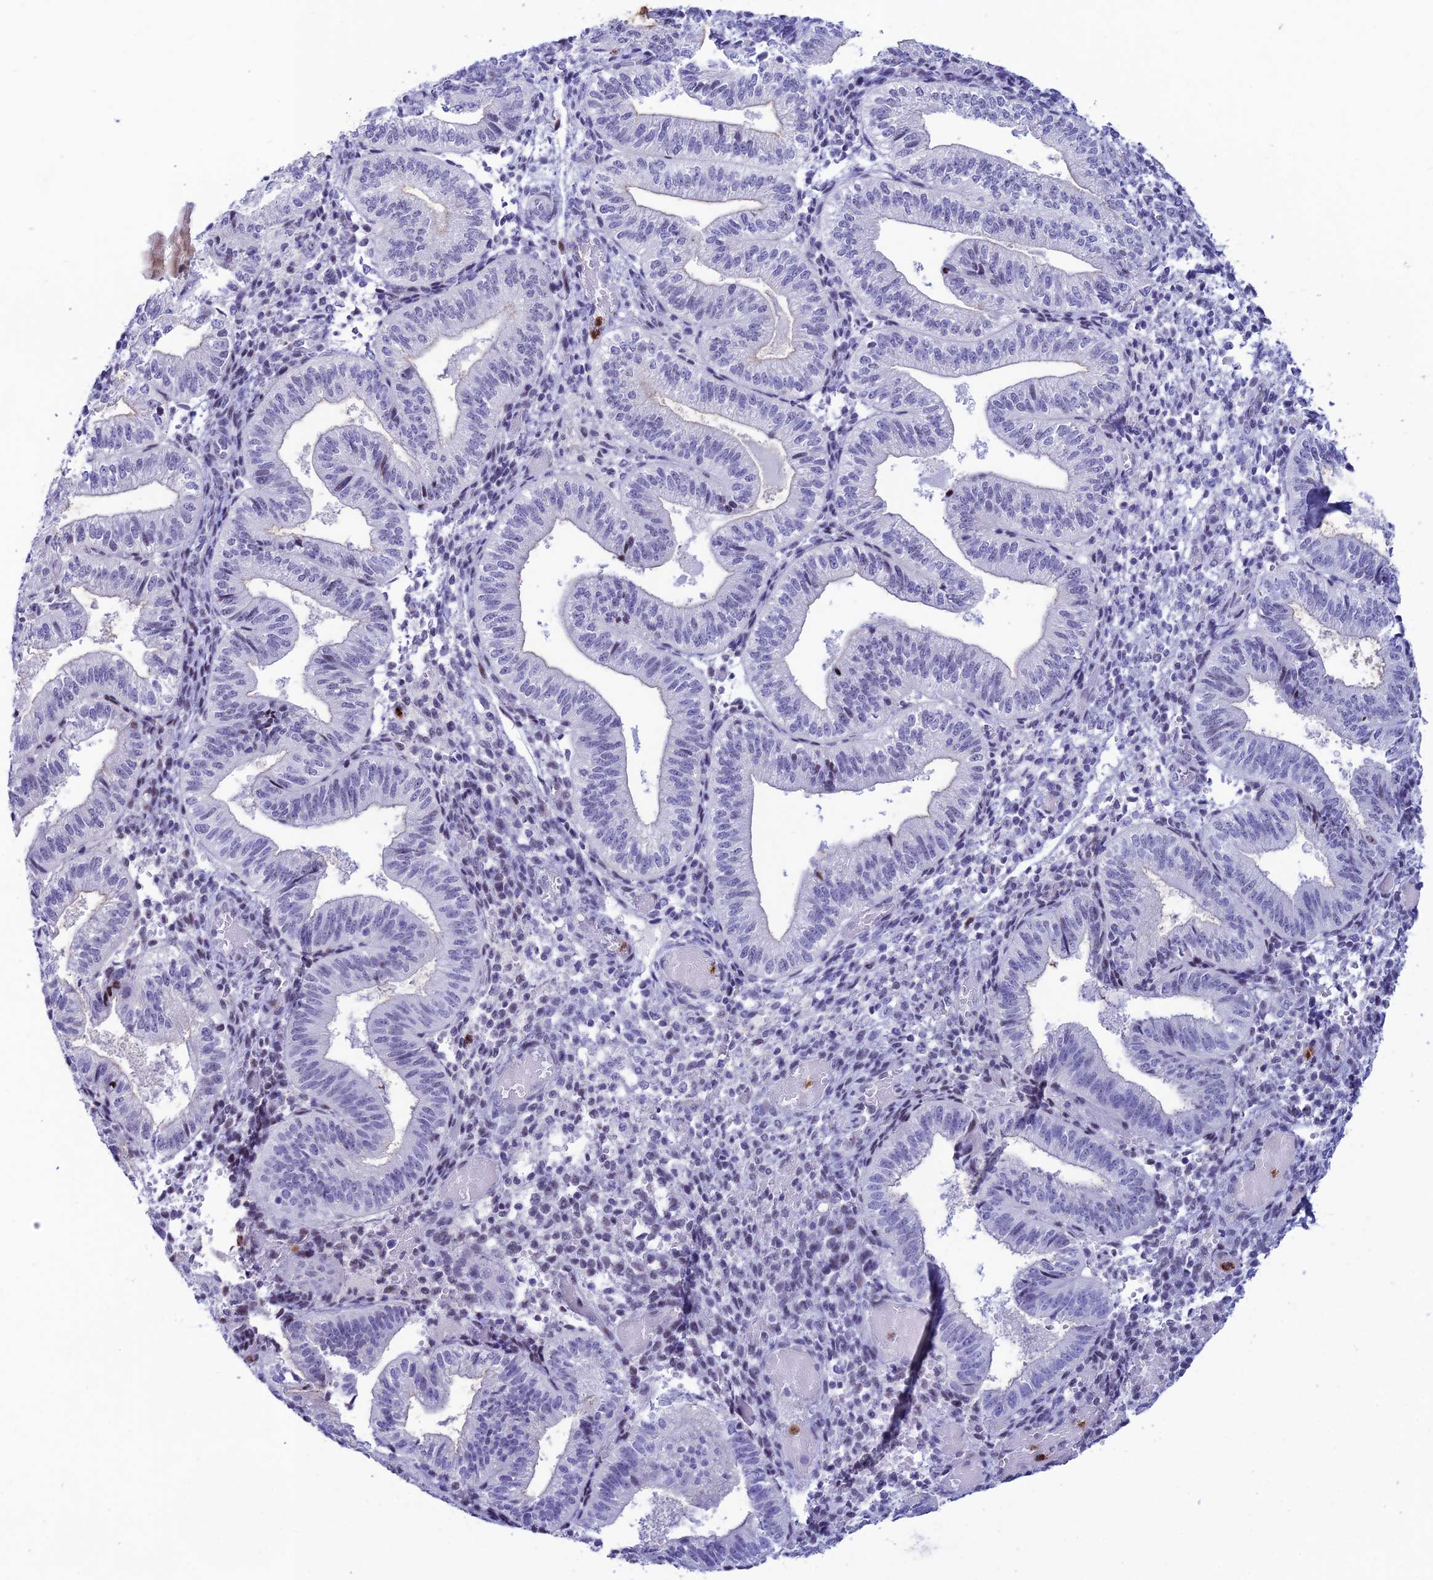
{"staining": {"intensity": "negative", "quantity": "none", "location": "none"}, "tissue": "endometrium", "cell_type": "Cells in endometrial stroma", "image_type": "normal", "snomed": [{"axis": "morphology", "description": "Normal tissue, NOS"}, {"axis": "topography", "description": "Endometrium"}], "caption": "DAB immunohistochemical staining of benign endometrium demonstrates no significant expression in cells in endometrial stroma.", "gene": "MFSD2B", "patient": {"sex": "female", "age": 34}}